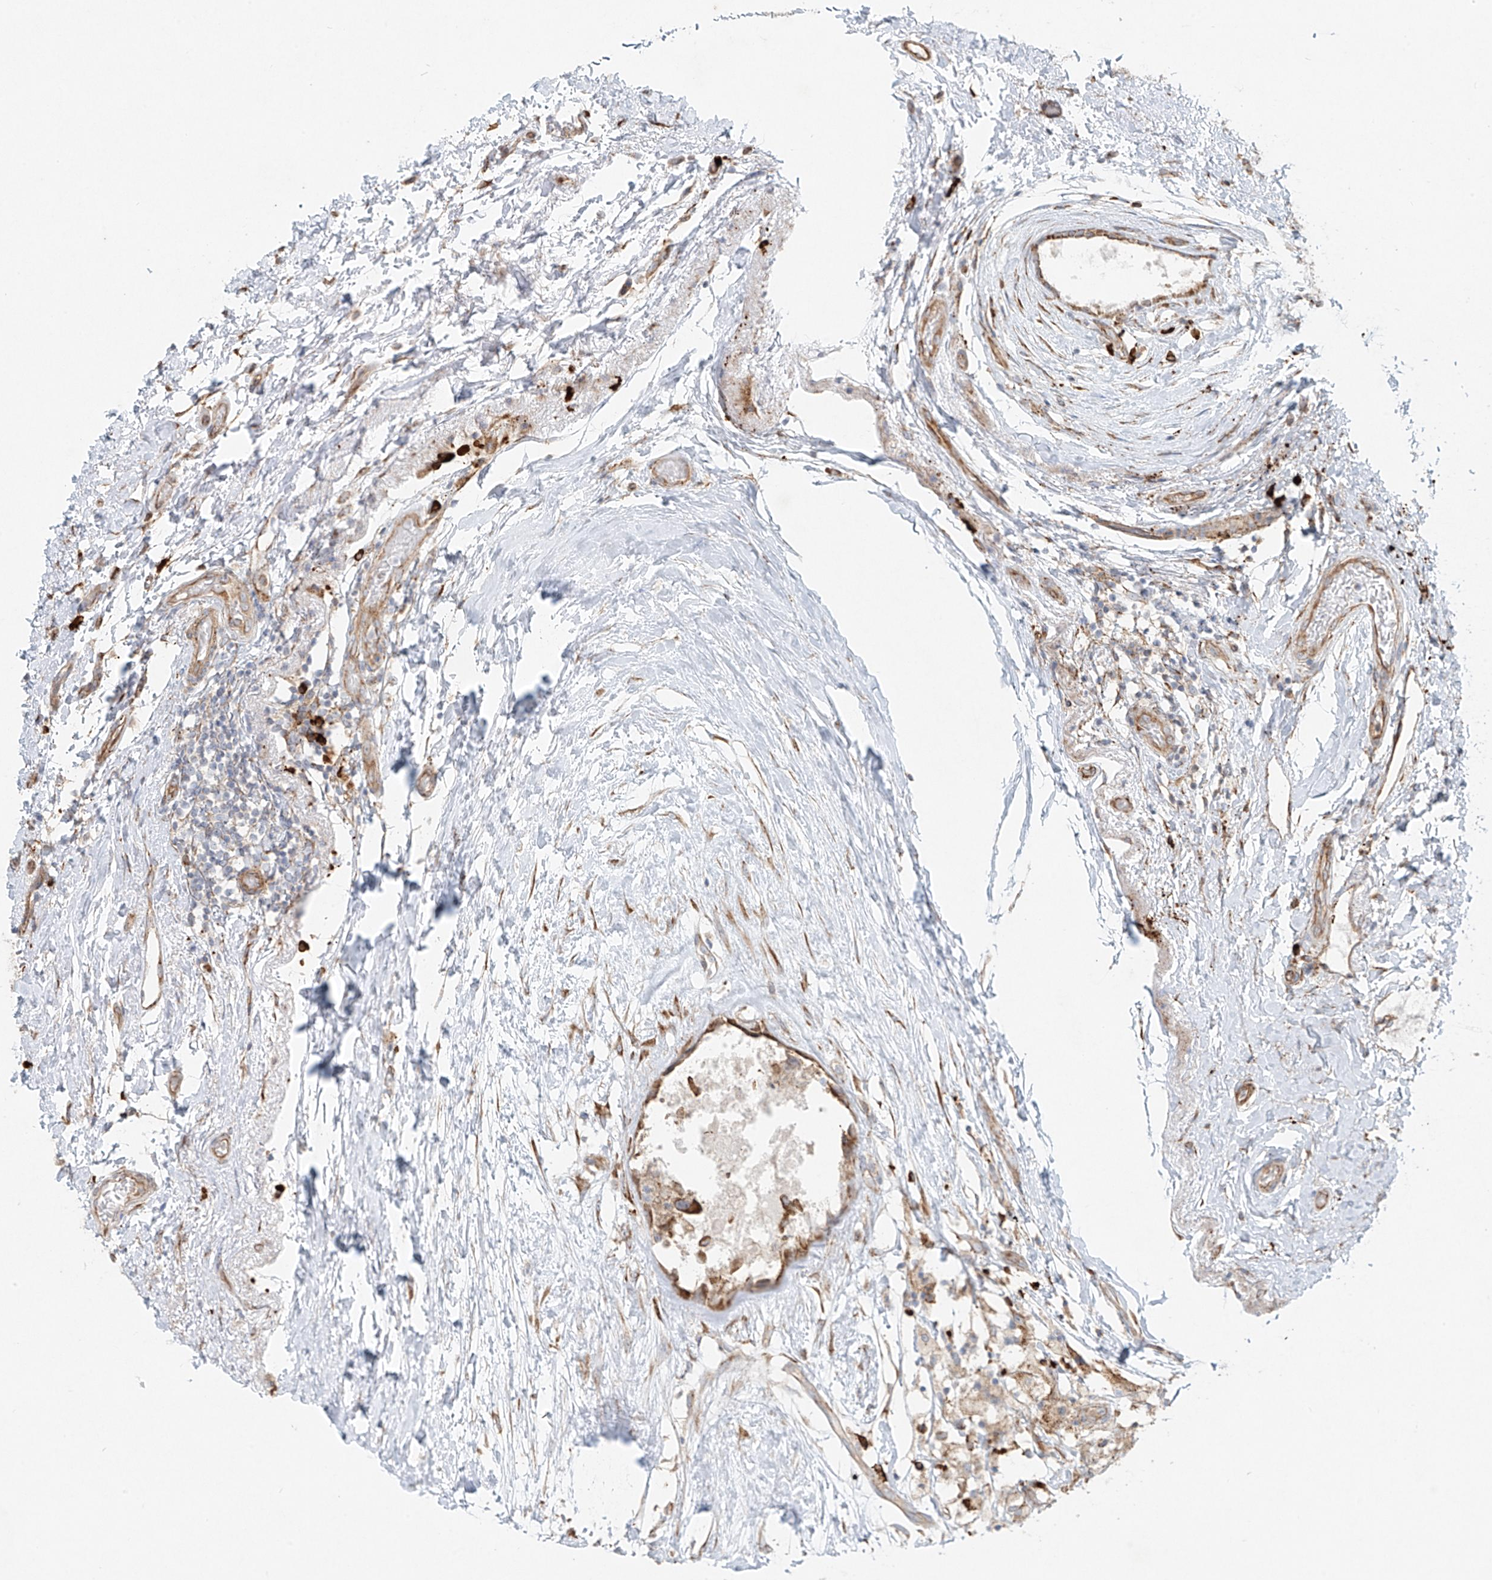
{"staining": {"intensity": "weak", "quantity": "<25%", "location": "cytoplasmic/membranous"}, "tissue": "breast cancer", "cell_type": "Tumor cells", "image_type": "cancer", "snomed": [{"axis": "morphology", "description": "Duct carcinoma"}, {"axis": "topography", "description": "Breast"}], "caption": "DAB immunohistochemical staining of breast cancer demonstrates no significant expression in tumor cells. (DAB IHC with hematoxylin counter stain).", "gene": "EIPR1", "patient": {"sex": "female", "age": 62}}